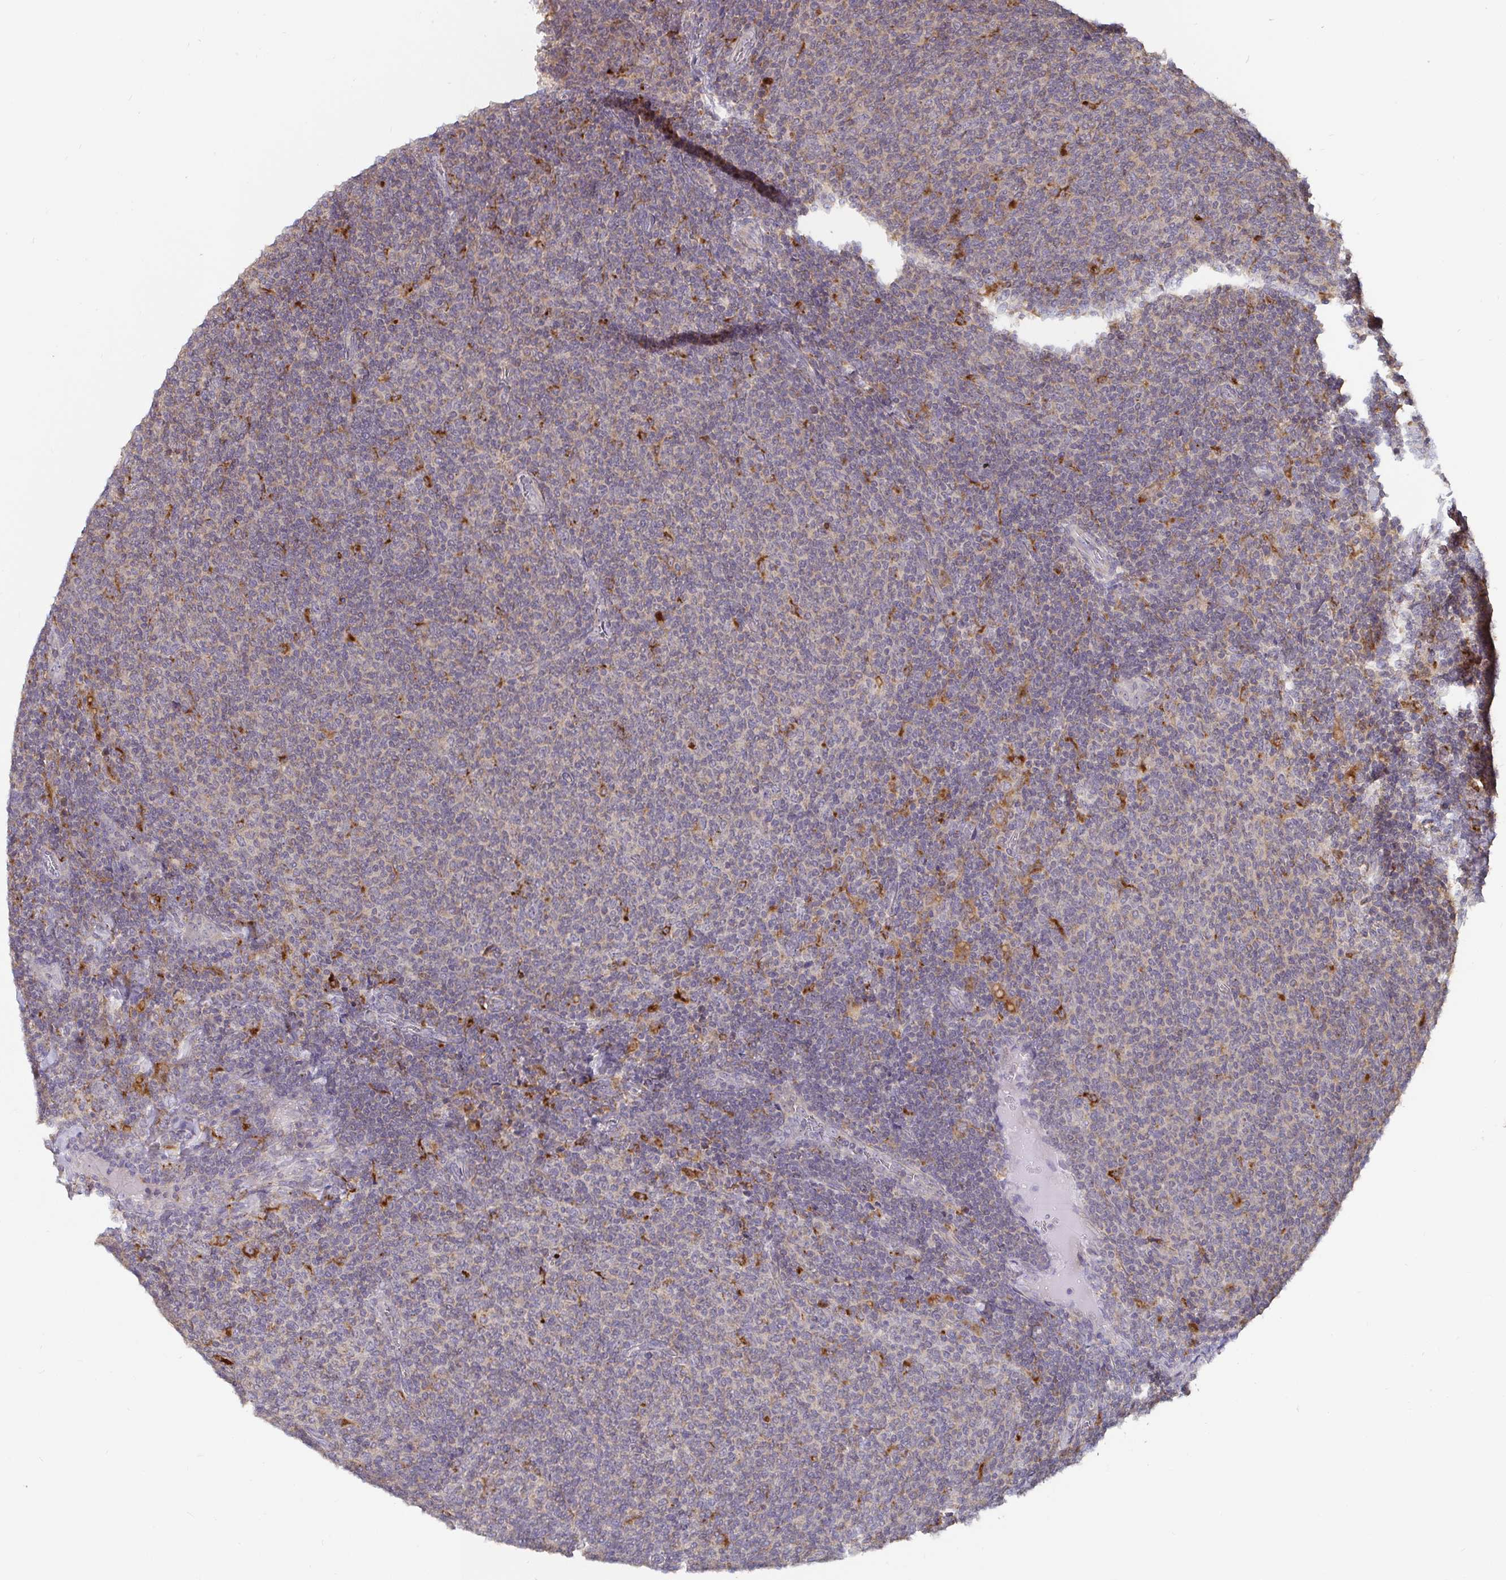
{"staining": {"intensity": "negative", "quantity": "none", "location": "none"}, "tissue": "lymphoma", "cell_type": "Tumor cells", "image_type": "cancer", "snomed": [{"axis": "morphology", "description": "Malignant lymphoma, non-Hodgkin's type, Low grade"}, {"axis": "topography", "description": "Lymph node"}], "caption": "An image of human malignant lymphoma, non-Hodgkin's type (low-grade) is negative for staining in tumor cells.", "gene": "CDH18", "patient": {"sex": "male", "age": 52}}